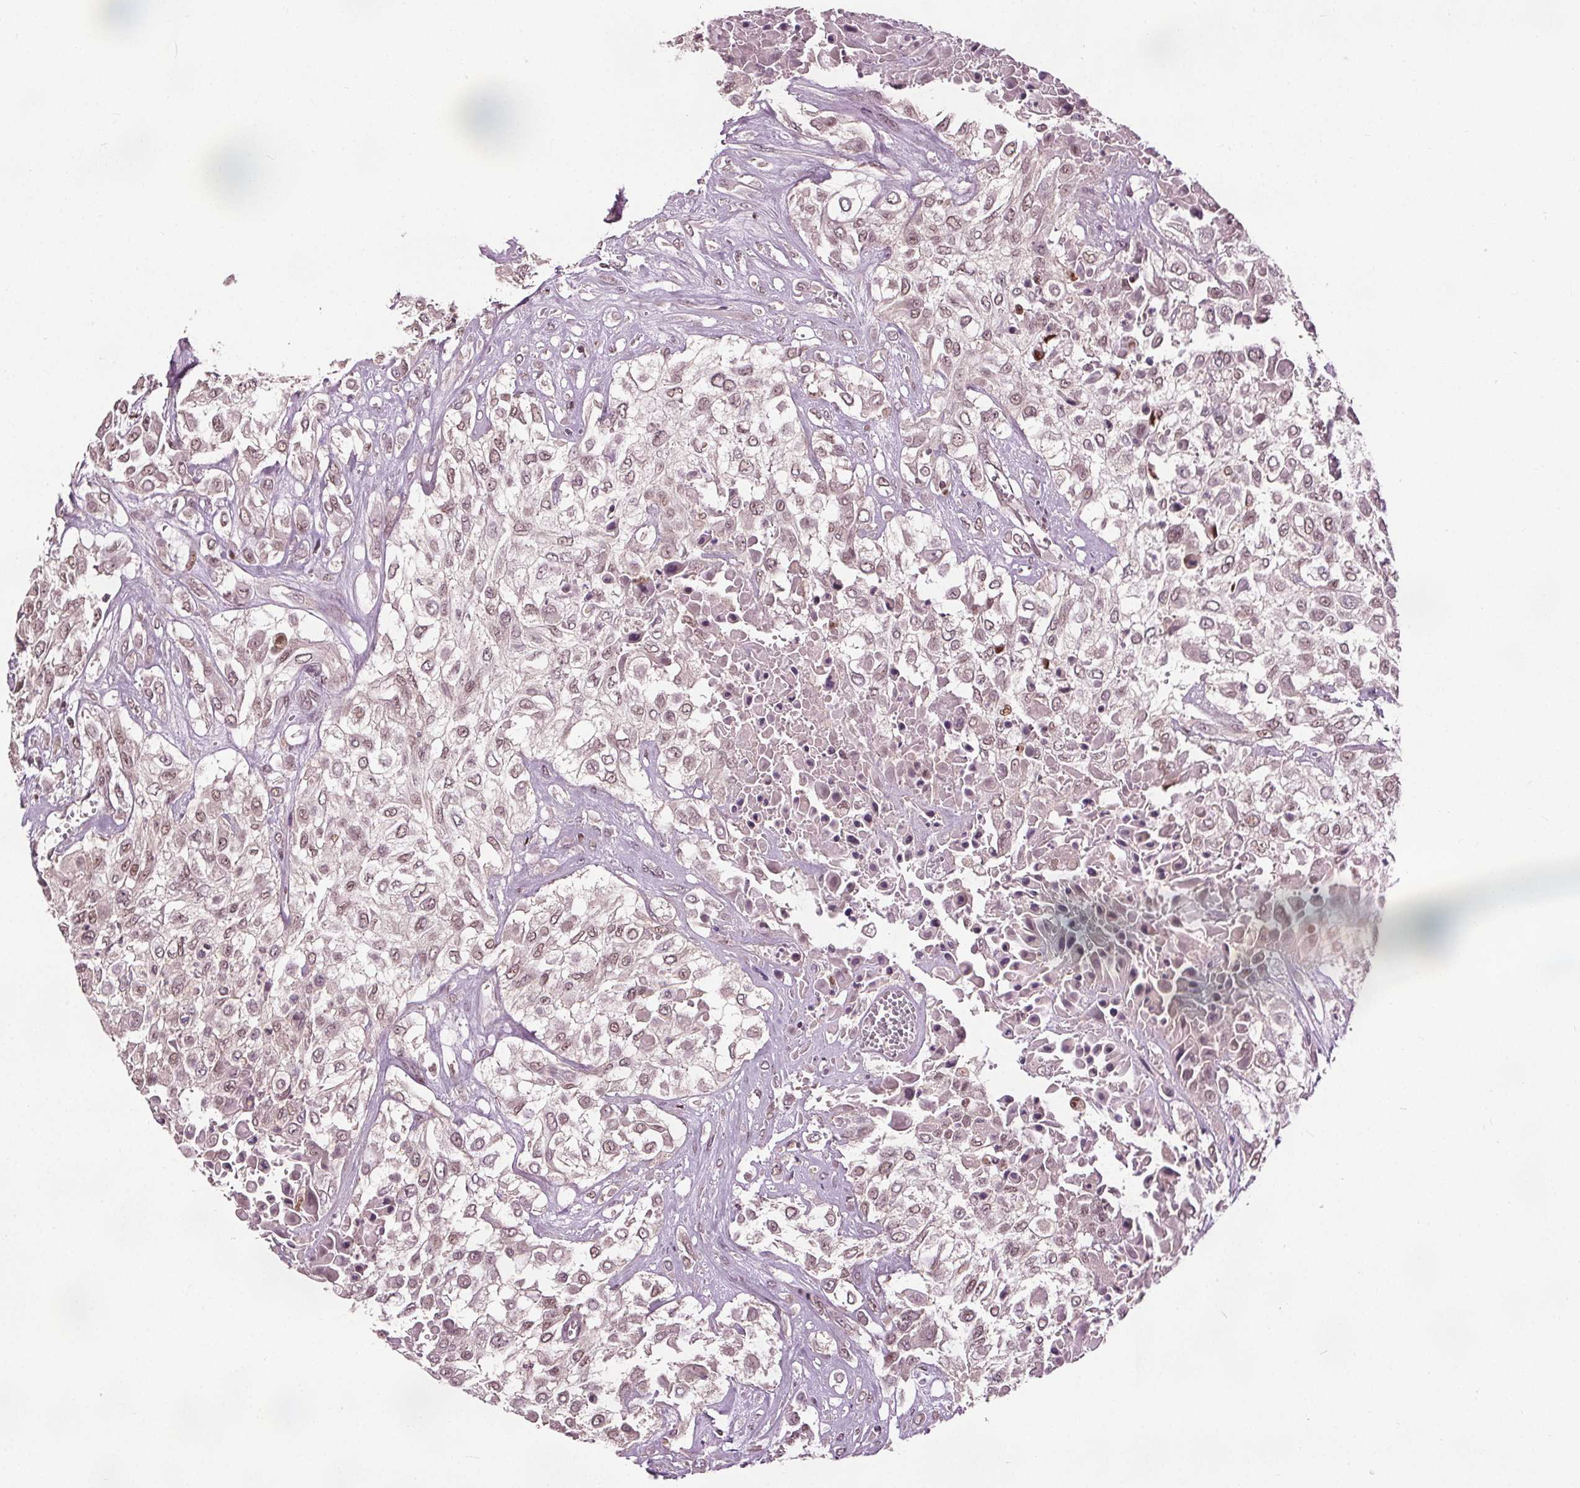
{"staining": {"intensity": "moderate", "quantity": "25%-75%", "location": "nuclear"}, "tissue": "urothelial cancer", "cell_type": "Tumor cells", "image_type": "cancer", "snomed": [{"axis": "morphology", "description": "Urothelial carcinoma, High grade"}, {"axis": "topography", "description": "Urinary bladder"}], "caption": "Brown immunohistochemical staining in human urothelial carcinoma (high-grade) displays moderate nuclear positivity in about 25%-75% of tumor cells.", "gene": "DDX11", "patient": {"sex": "male", "age": 57}}